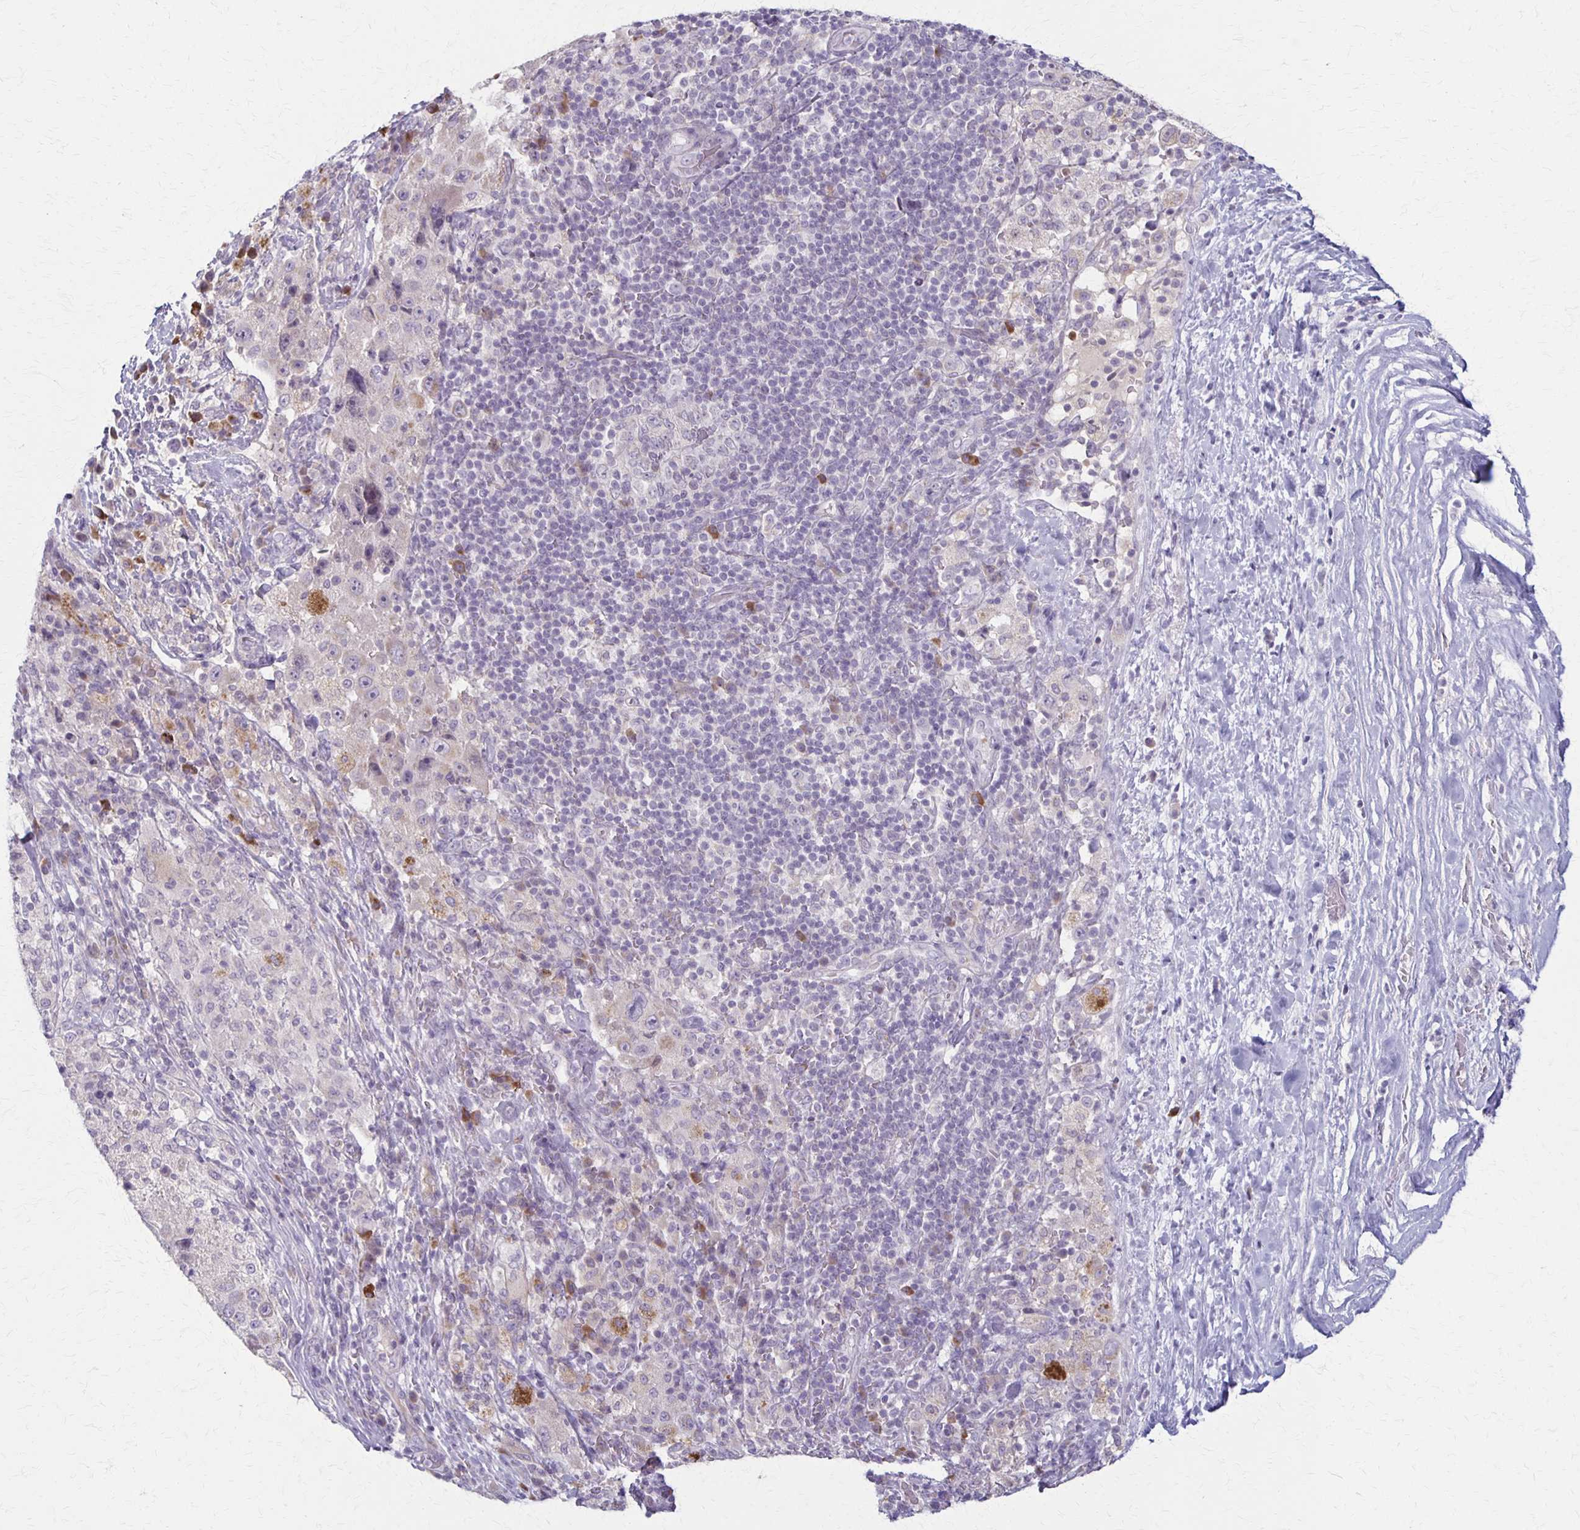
{"staining": {"intensity": "weak", "quantity": "25%-75%", "location": "cytoplasmic/membranous"}, "tissue": "melanoma", "cell_type": "Tumor cells", "image_type": "cancer", "snomed": [{"axis": "morphology", "description": "Malignant melanoma, Metastatic site"}, {"axis": "topography", "description": "Lymph node"}], "caption": "Immunohistochemistry (IHC) micrograph of neoplastic tissue: human malignant melanoma (metastatic site) stained using immunohistochemistry exhibits low levels of weak protein expression localized specifically in the cytoplasmic/membranous of tumor cells, appearing as a cytoplasmic/membranous brown color.", "gene": "SLC35E2B", "patient": {"sex": "male", "age": 62}}